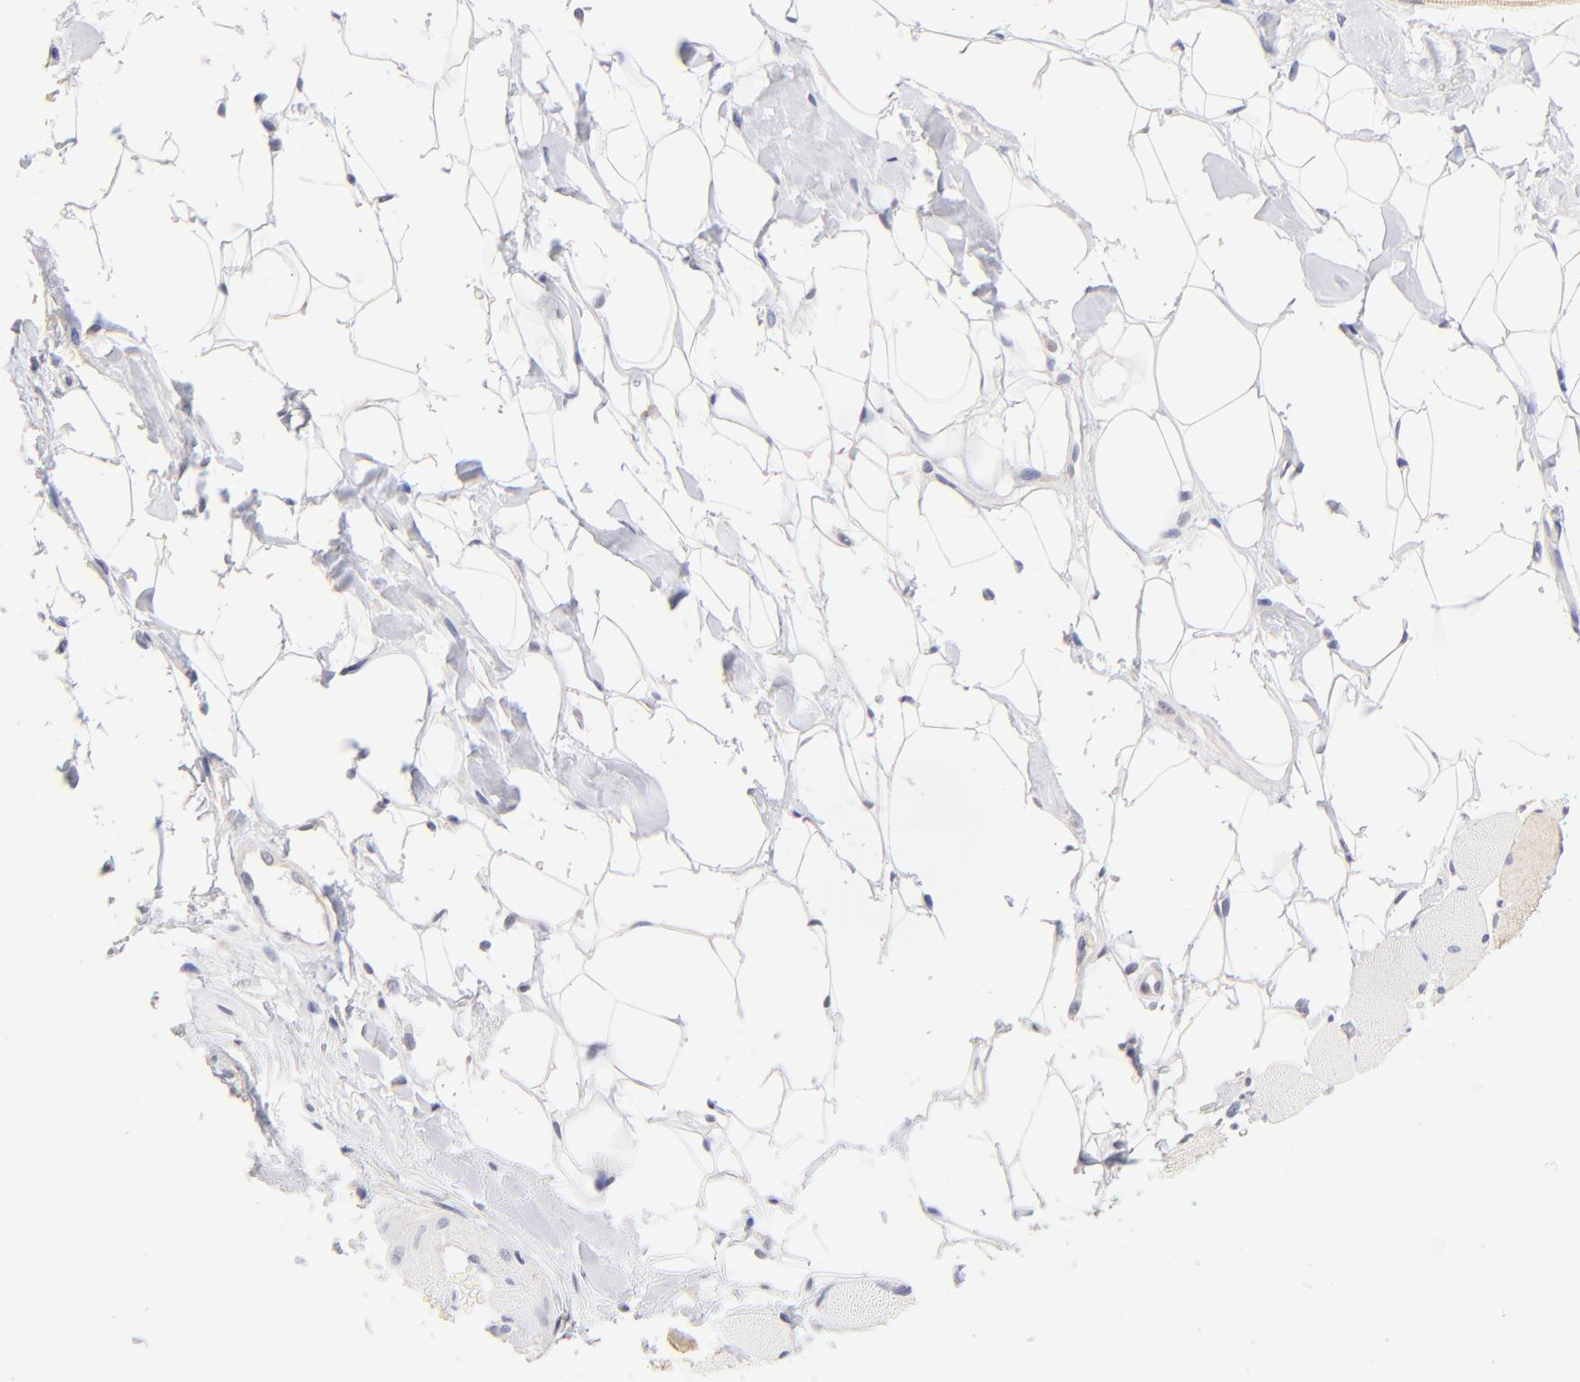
{"staining": {"intensity": "weak", "quantity": "25%-75%", "location": "cytoplasmic/membranous"}, "tissue": "skeletal muscle", "cell_type": "Myocytes", "image_type": "normal", "snomed": [{"axis": "morphology", "description": "Normal tissue, NOS"}, {"axis": "topography", "description": "Skeletal muscle"}, {"axis": "topography", "description": "Peripheral nerve tissue"}], "caption": "Protein expression analysis of benign skeletal muscle demonstrates weak cytoplasmic/membranous staining in about 25%-75% of myocytes.", "gene": "ZNF155", "patient": {"sex": "female", "age": 84}}